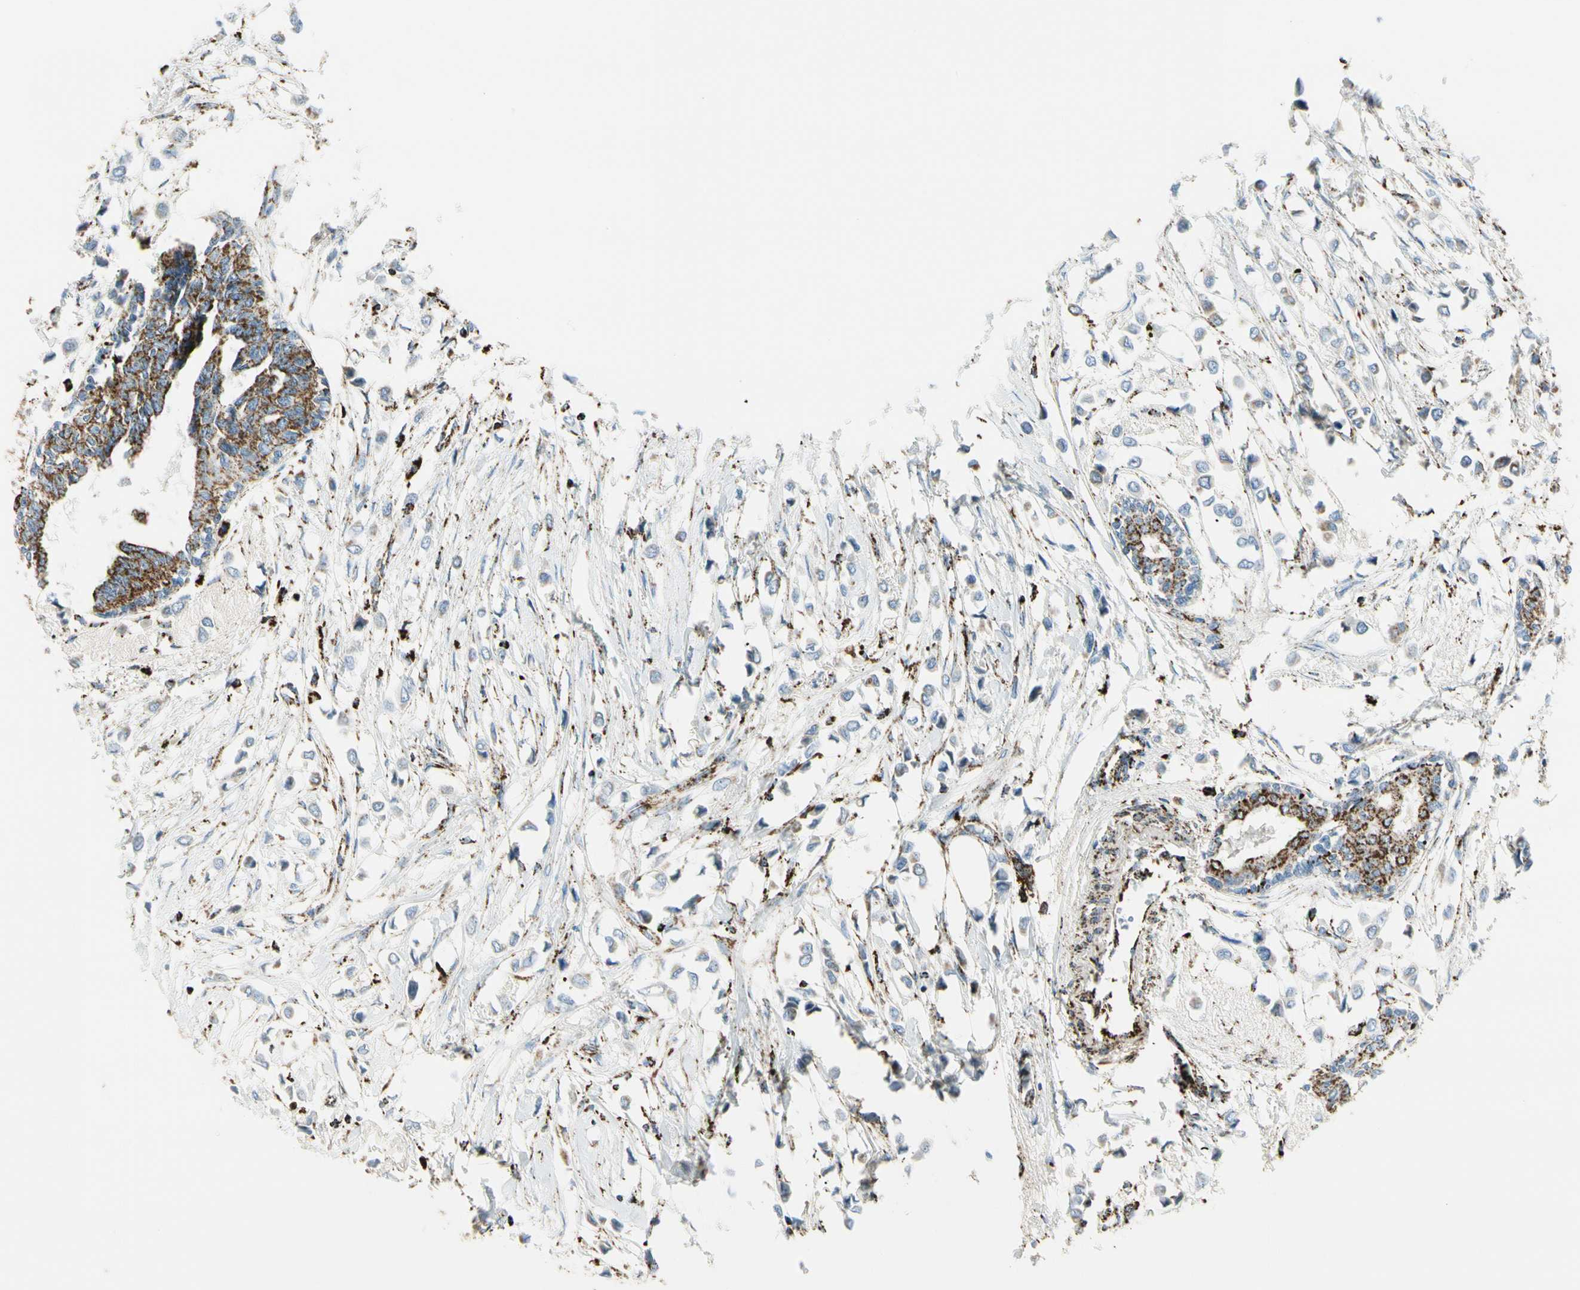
{"staining": {"intensity": "weak", "quantity": "25%-75%", "location": "cytoplasmic/membranous"}, "tissue": "breast cancer", "cell_type": "Tumor cells", "image_type": "cancer", "snomed": [{"axis": "morphology", "description": "Lobular carcinoma"}, {"axis": "topography", "description": "Breast"}], "caption": "Breast cancer (lobular carcinoma) stained with a protein marker shows weak staining in tumor cells.", "gene": "ME2", "patient": {"sex": "female", "age": 51}}